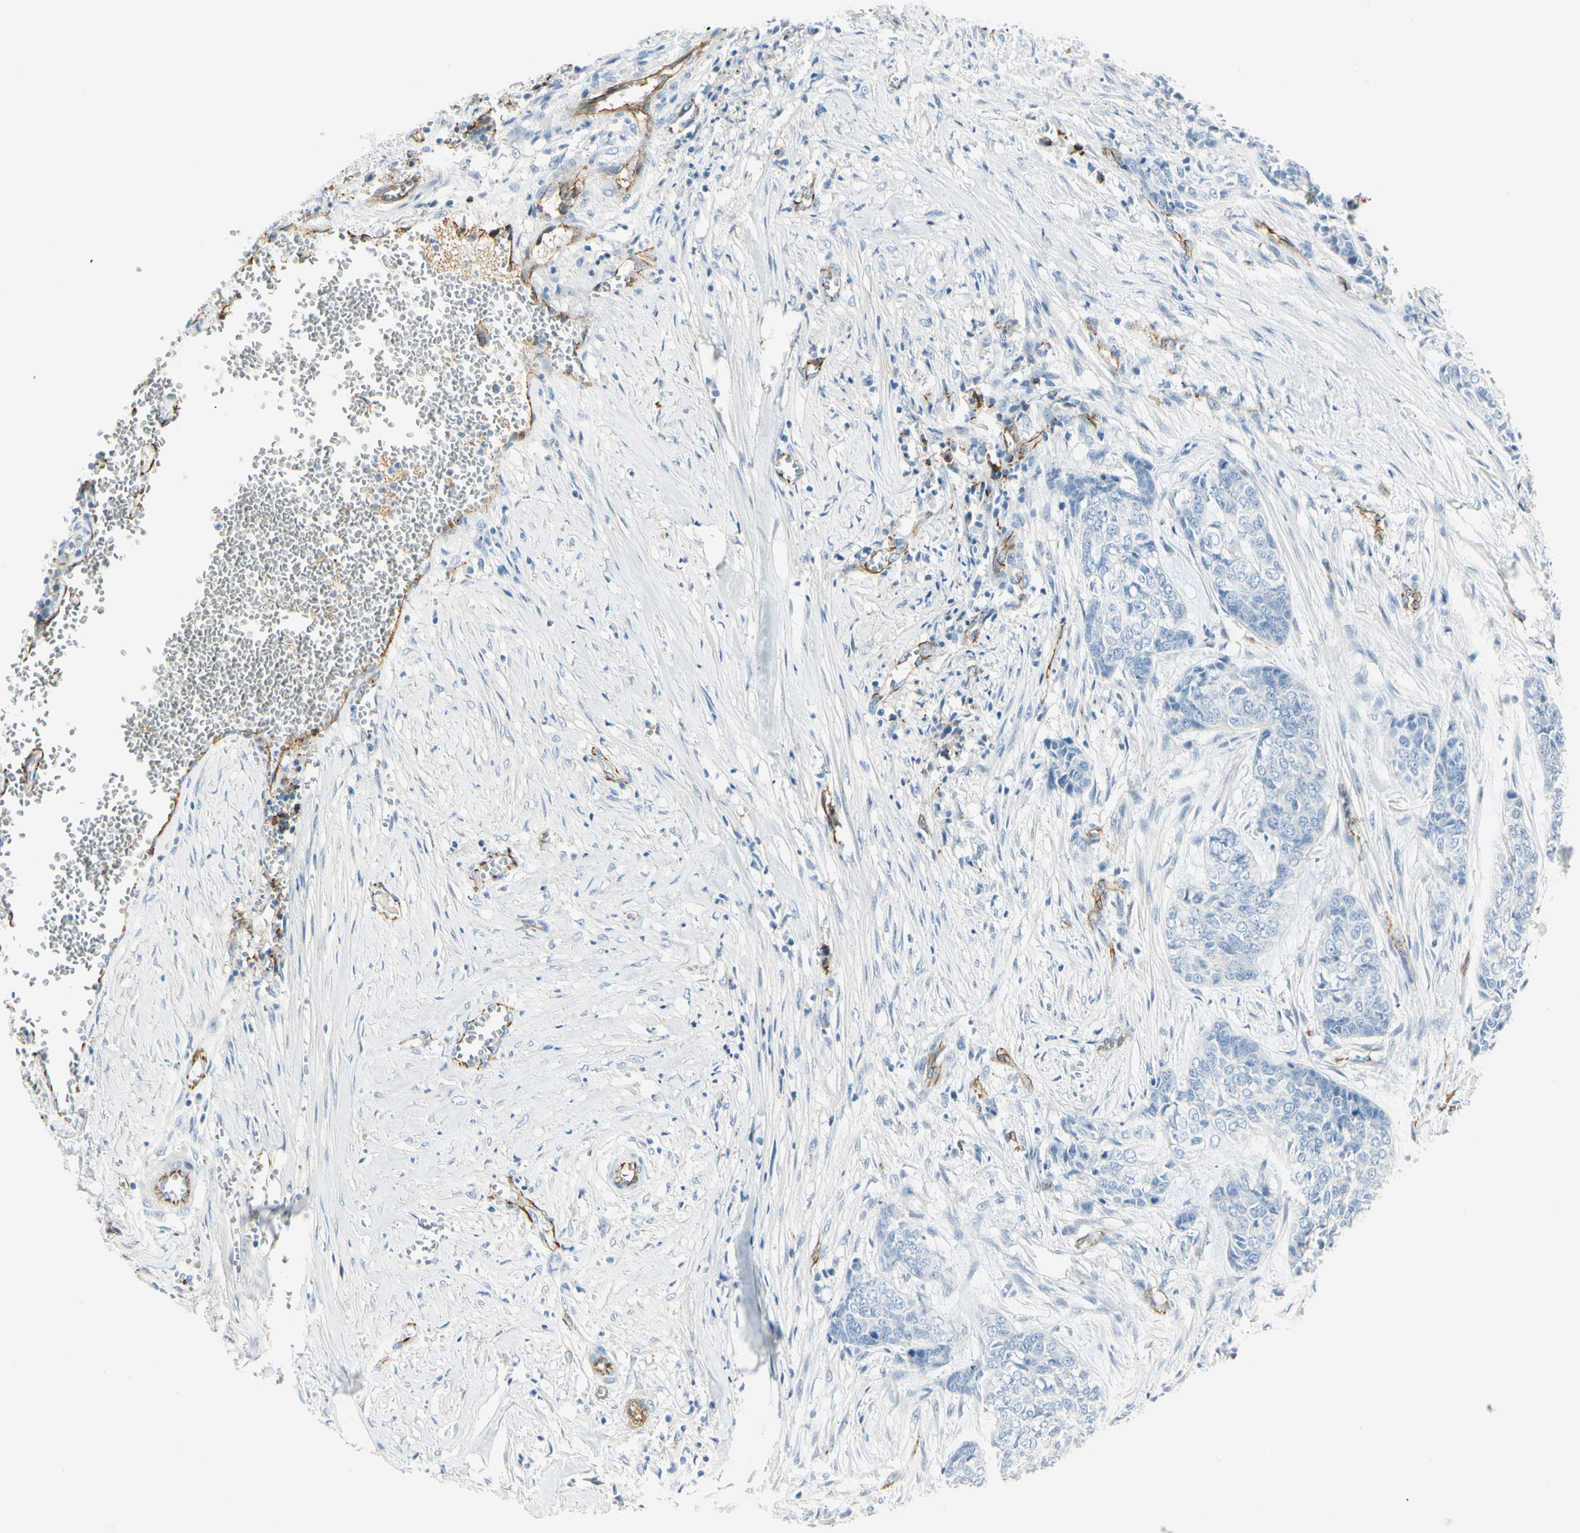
{"staining": {"intensity": "negative", "quantity": "none", "location": "none"}, "tissue": "skin cancer", "cell_type": "Tumor cells", "image_type": "cancer", "snomed": [{"axis": "morphology", "description": "Basal cell carcinoma"}, {"axis": "topography", "description": "Skin"}], "caption": "Immunohistochemistry (IHC) of human skin cancer reveals no staining in tumor cells.", "gene": "VPS9D1", "patient": {"sex": "female", "age": 64}}